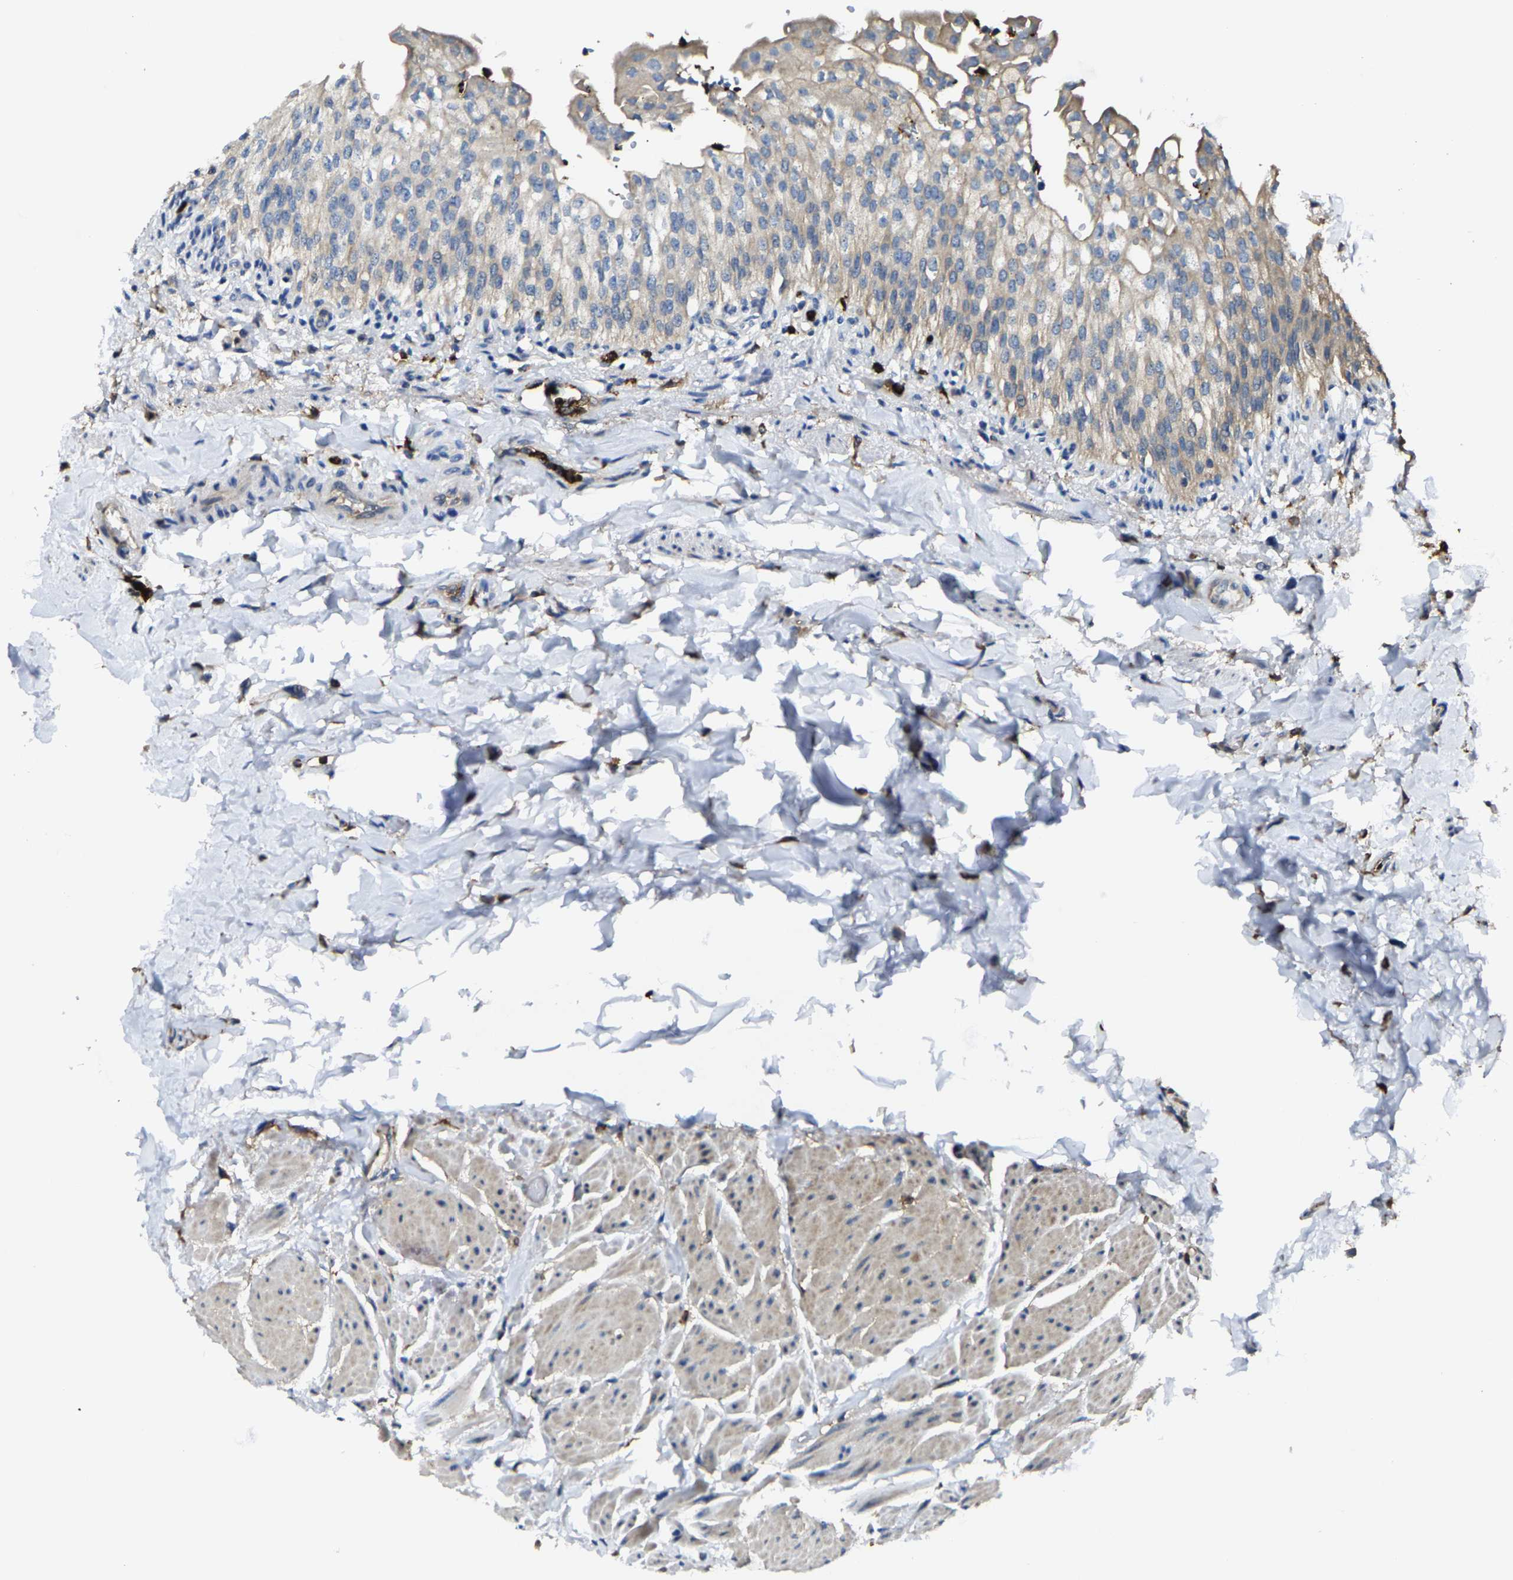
{"staining": {"intensity": "moderate", "quantity": "25%-75%", "location": "cytoplasmic/membranous"}, "tissue": "urinary bladder", "cell_type": "Urothelial cells", "image_type": "normal", "snomed": [{"axis": "morphology", "description": "Normal tissue, NOS"}, {"axis": "topography", "description": "Urinary bladder"}], "caption": "This micrograph displays immunohistochemistry (IHC) staining of benign human urinary bladder, with medium moderate cytoplasmic/membranous positivity in approximately 25%-75% of urothelial cells.", "gene": "TRAF6", "patient": {"sex": "female", "age": 60}}